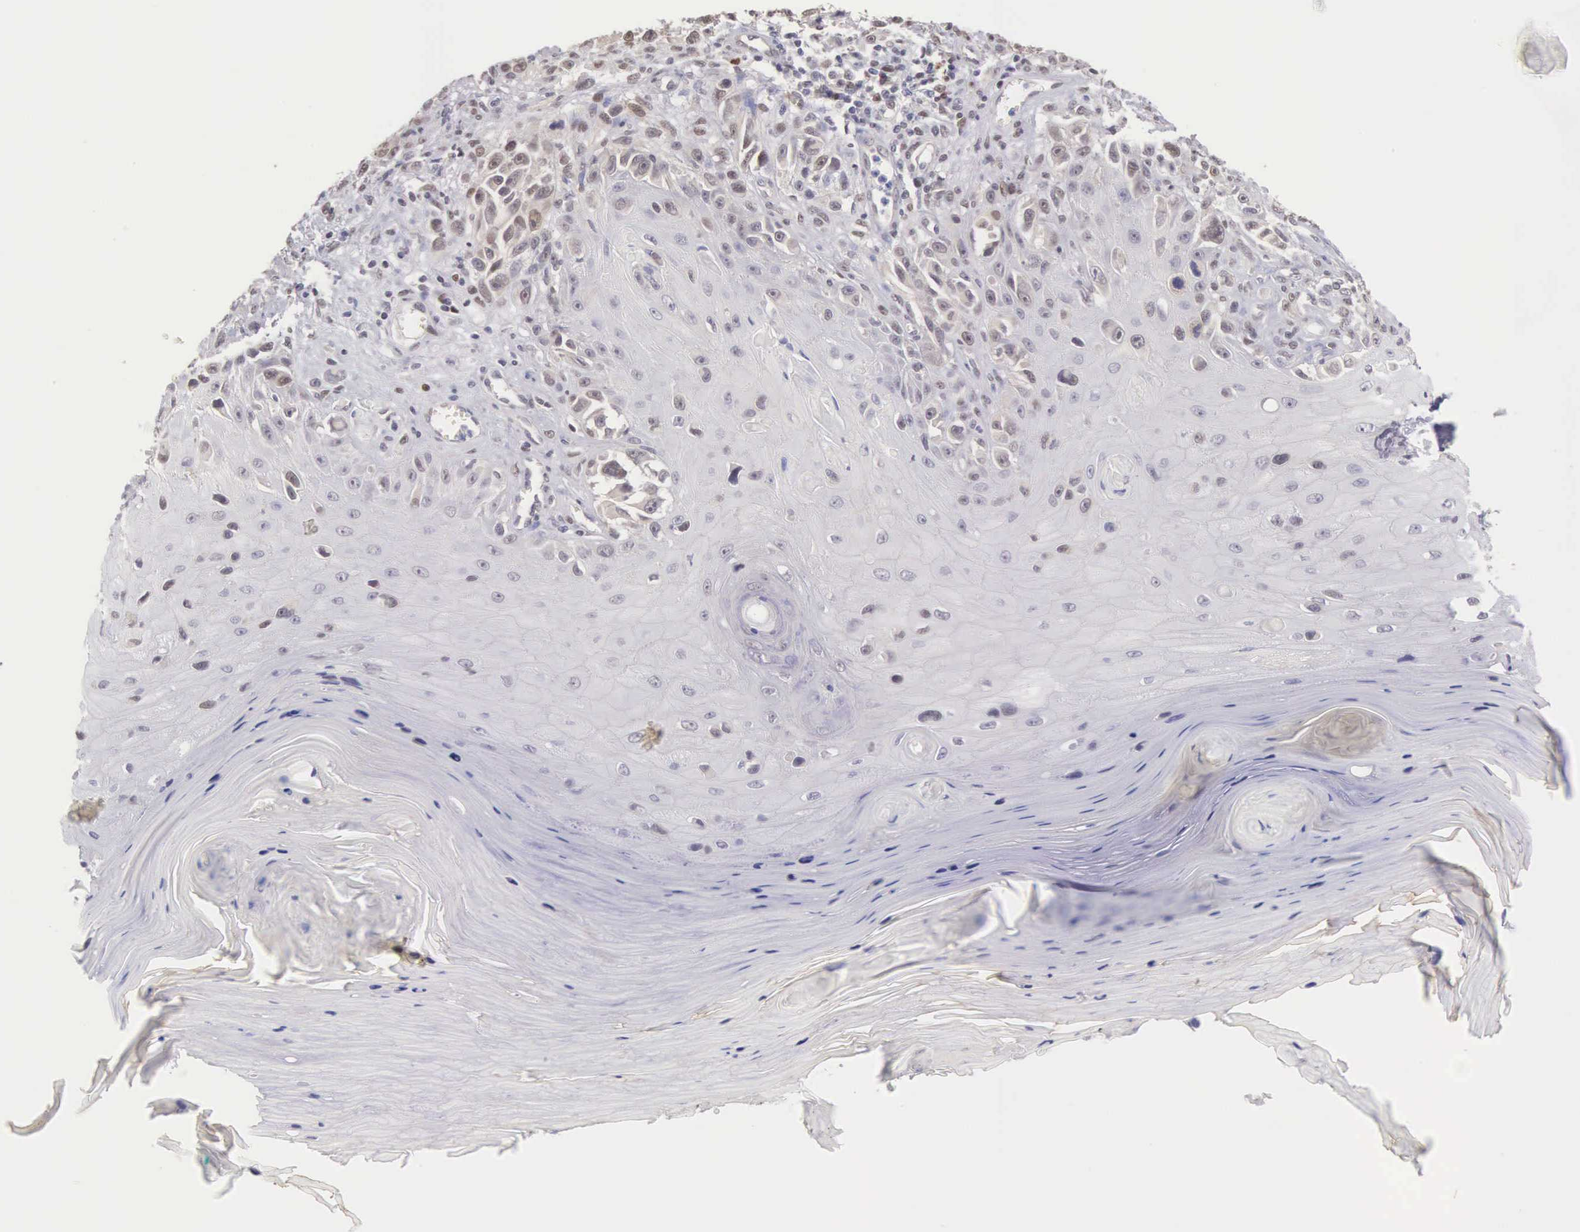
{"staining": {"intensity": "weak", "quantity": "<25%", "location": "nuclear"}, "tissue": "melanoma", "cell_type": "Tumor cells", "image_type": "cancer", "snomed": [{"axis": "morphology", "description": "Malignant melanoma, NOS"}, {"axis": "topography", "description": "Skin"}], "caption": "Immunohistochemical staining of malignant melanoma demonstrates no significant positivity in tumor cells.", "gene": "CCDC117", "patient": {"sex": "female", "age": 82}}